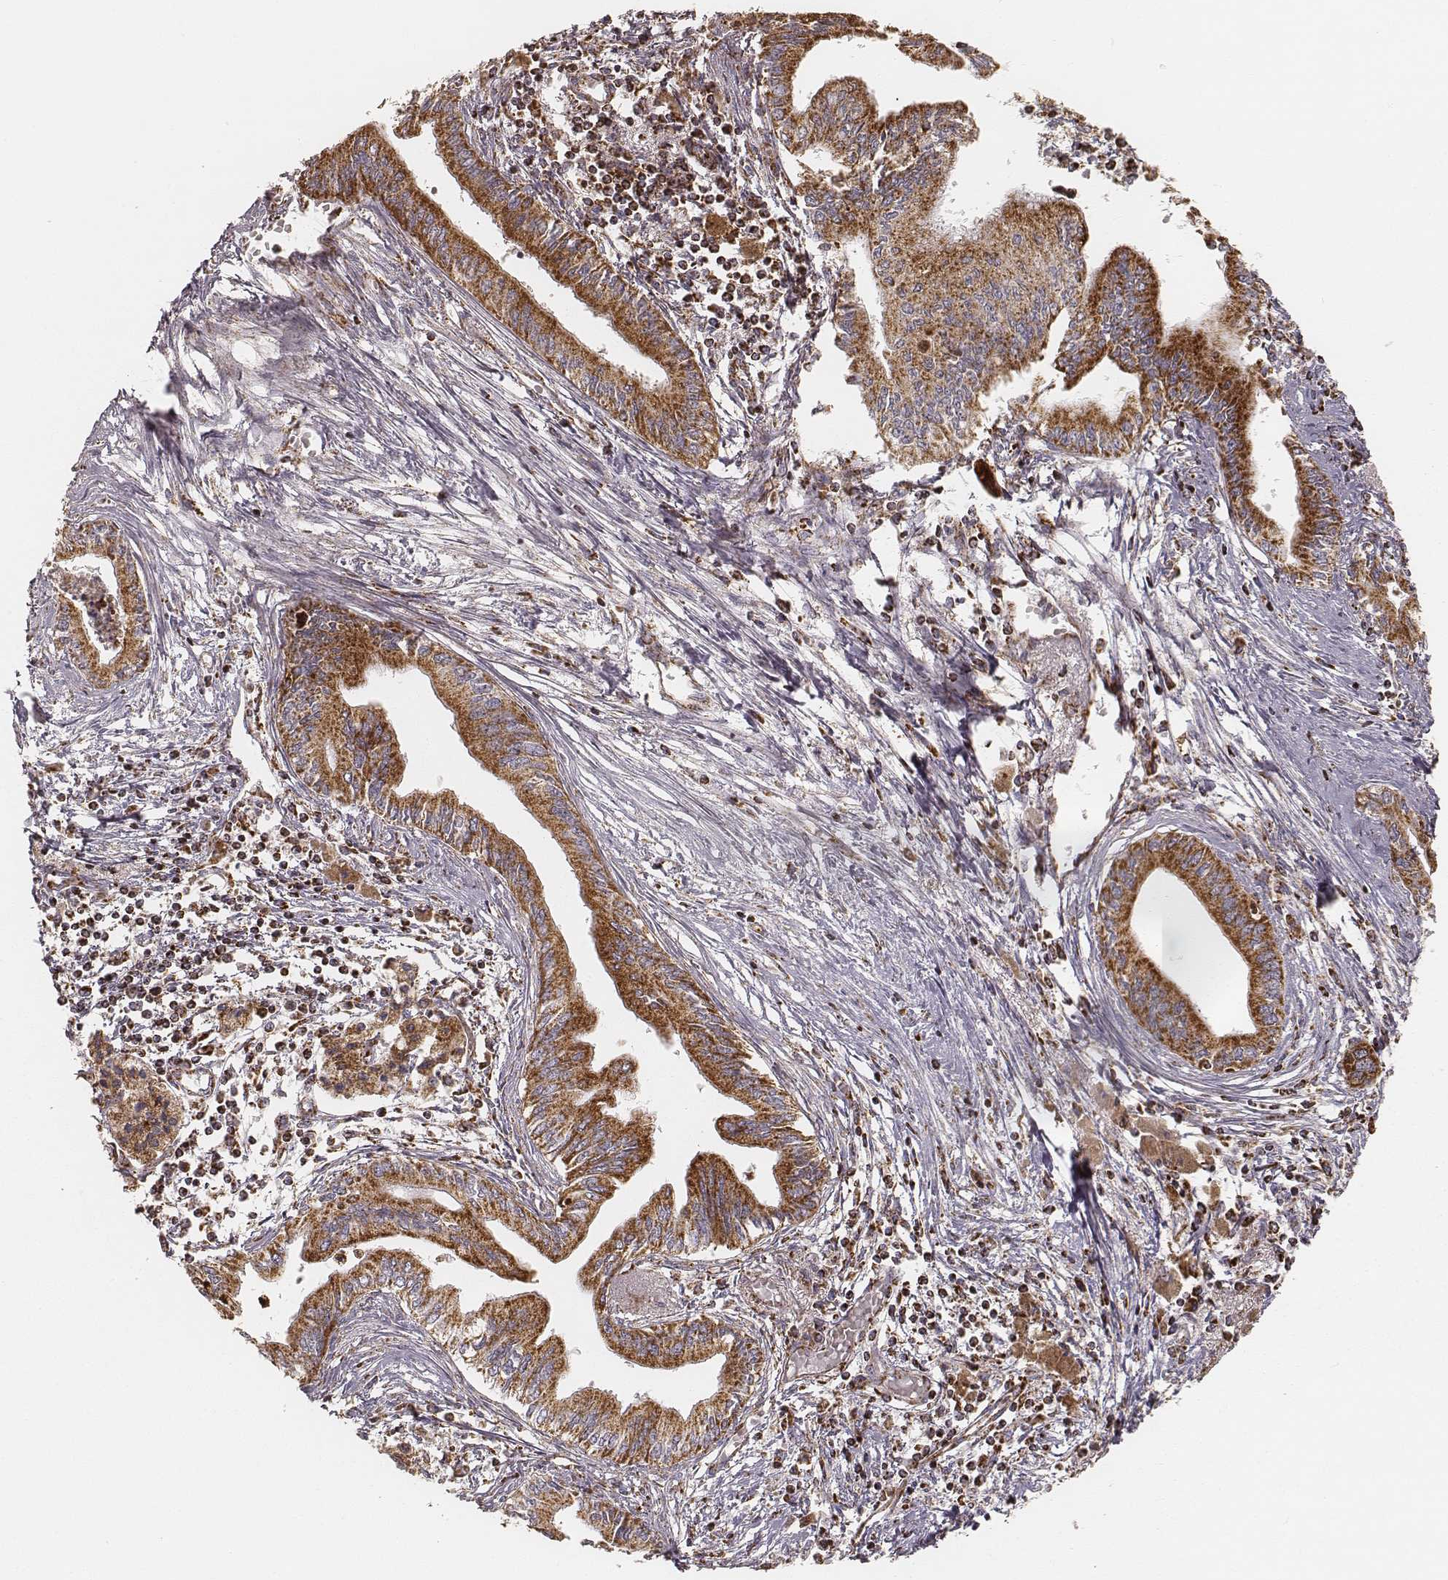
{"staining": {"intensity": "strong", "quantity": ">75%", "location": "cytoplasmic/membranous"}, "tissue": "pancreatic cancer", "cell_type": "Tumor cells", "image_type": "cancer", "snomed": [{"axis": "morphology", "description": "Adenocarcinoma, NOS"}, {"axis": "topography", "description": "Pancreas"}], "caption": "This is an image of immunohistochemistry (IHC) staining of adenocarcinoma (pancreatic), which shows strong positivity in the cytoplasmic/membranous of tumor cells.", "gene": "CS", "patient": {"sex": "female", "age": 61}}